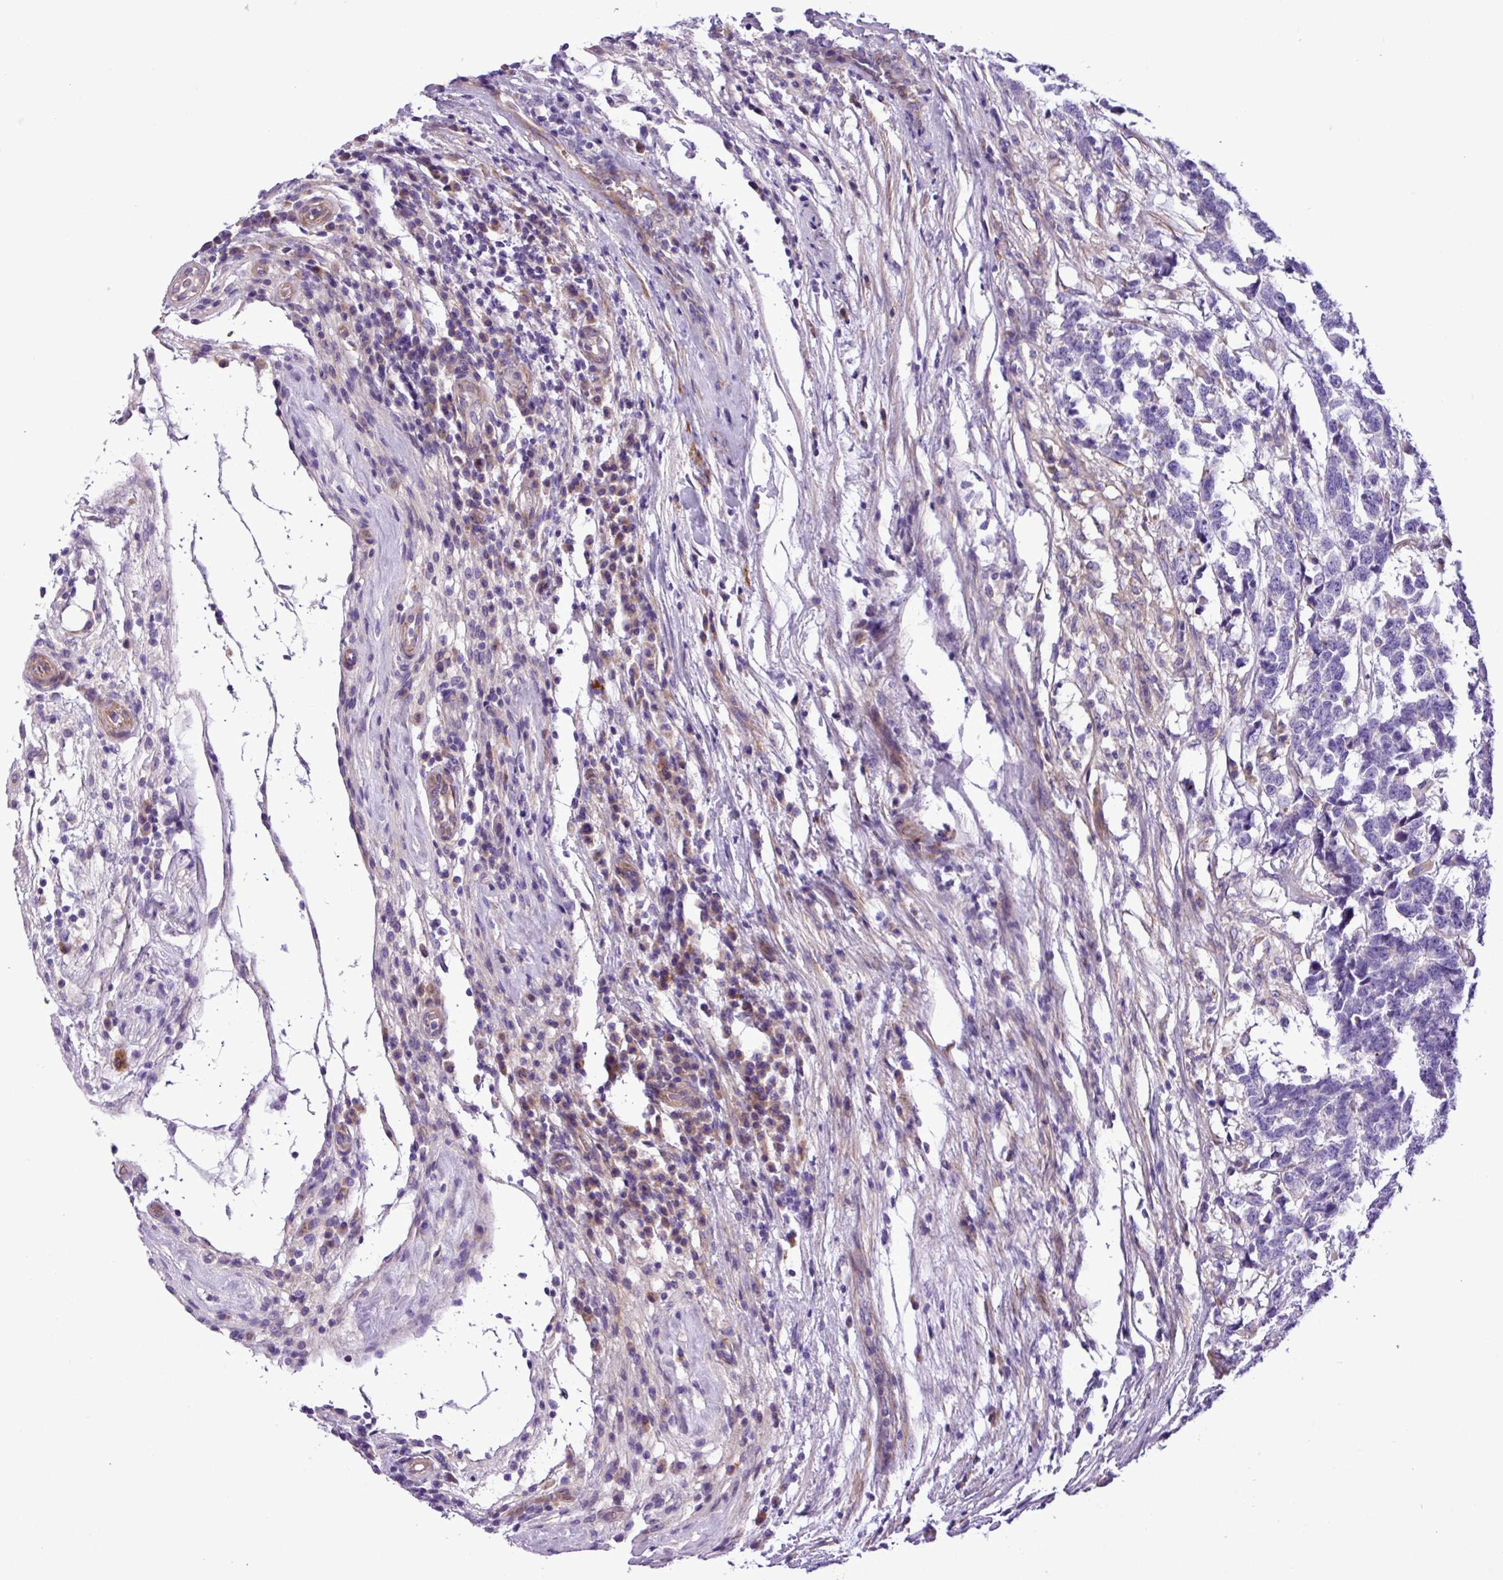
{"staining": {"intensity": "negative", "quantity": "none", "location": "none"}, "tissue": "testis cancer", "cell_type": "Tumor cells", "image_type": "cancer", "snomed": [{"axis": "morphology", "description": "Carcinoma, Embryonal, NOS"}, {"axis": "topography", "description": "Testis"}], "caption": "High power microscopy image of an immunohistochemistry histopathology image of testis cancer, revealing no significant expression in tumor cells.", "gene": "C11orf91", "patient": {"sex": "male", "age": 26}}